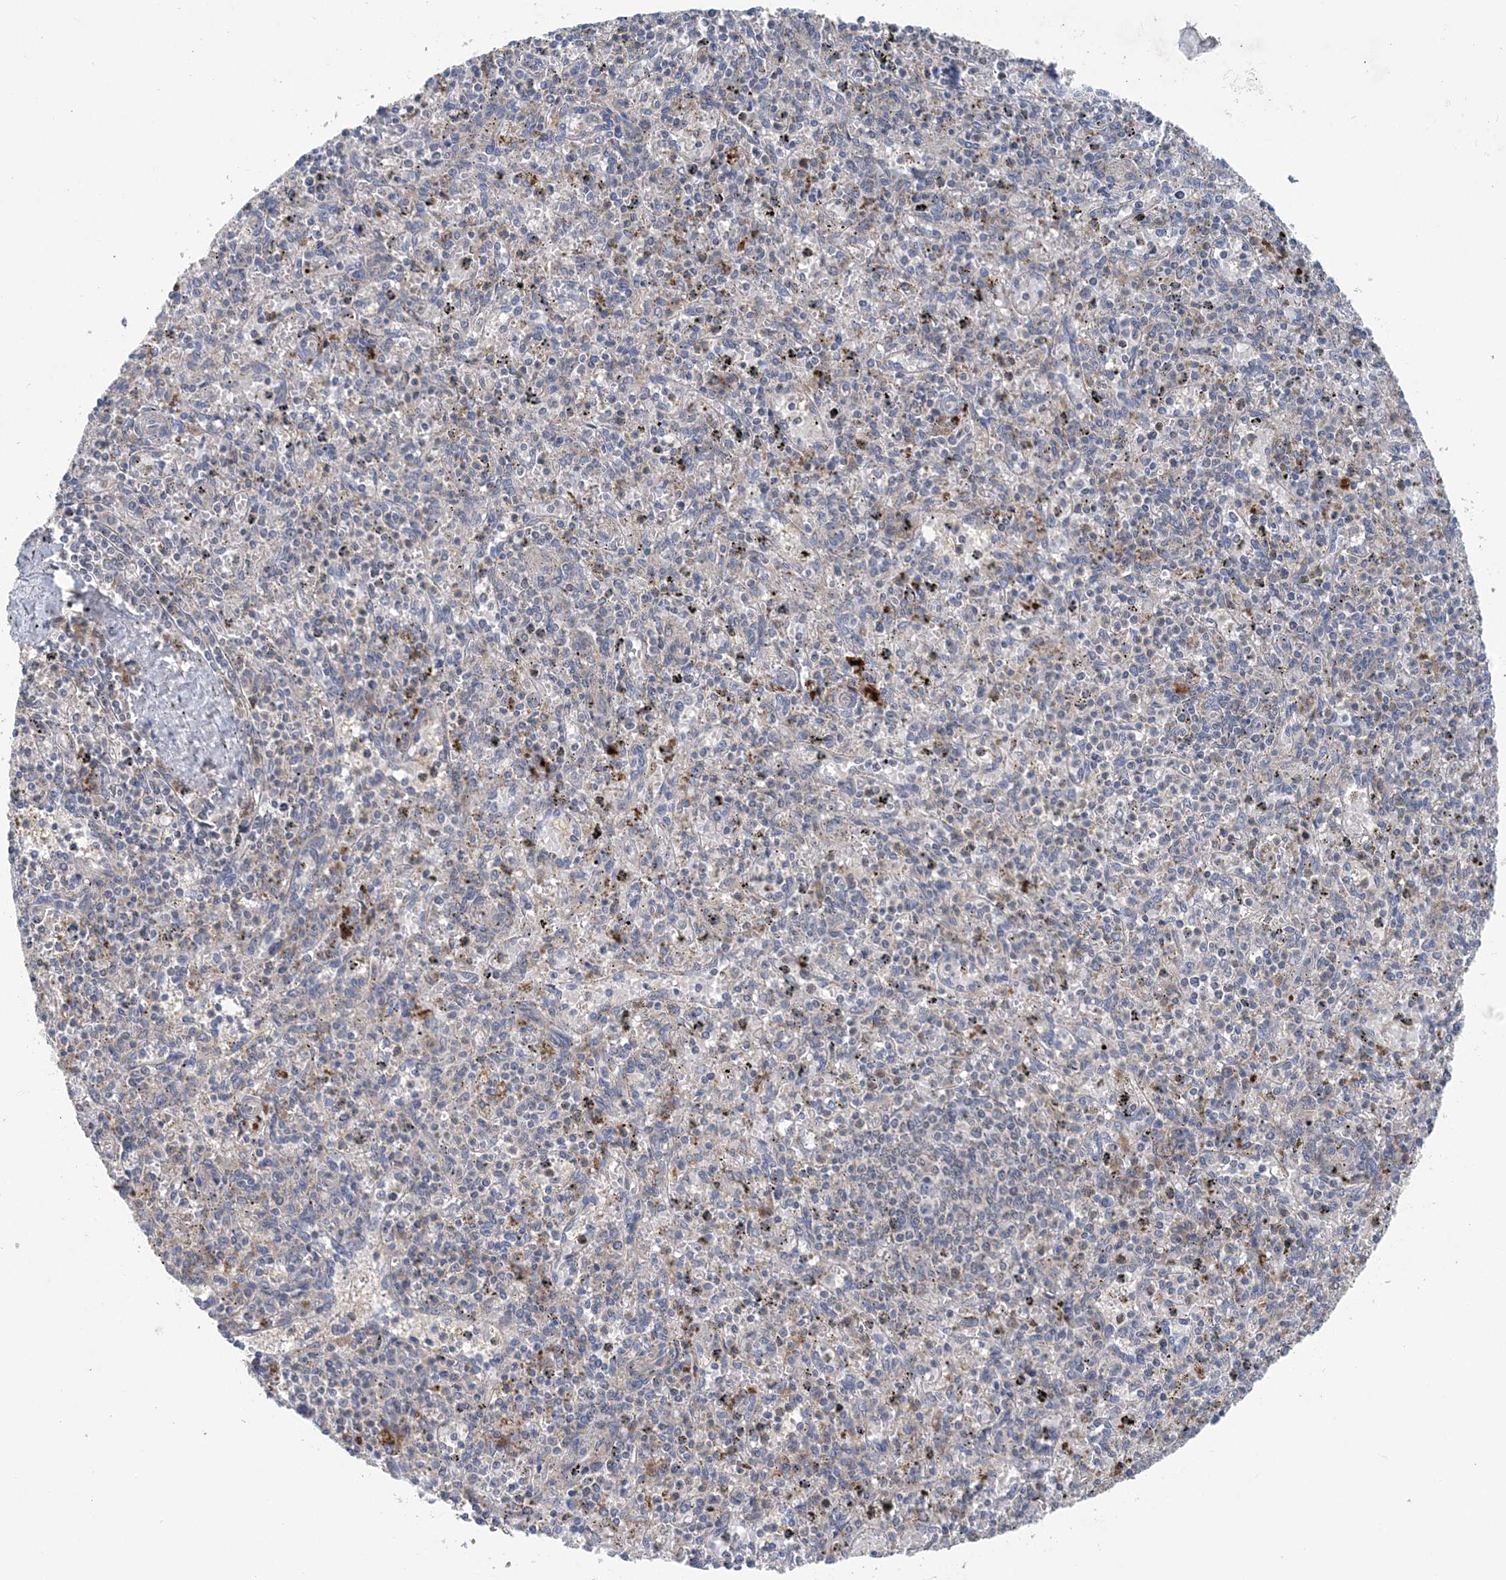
{"staining": {"intensity": "negative", "quantity": "none", "location": "none"}, "tissue": "spleen", "cell_type": "Cells in red pulp", "image_type": "normal", "snomed": [{"axis": "morphology", "description": "Normal tissue, NOS"}, {"axis": "topography", "description": "Spleen"}], "caption": "Immunohistochemical staining of benign spleen reveals no significant expression in cells in red pulp. The staining is performed using DAB brown chromogen with nuclei counter-stained in using hematoxylin.", "gene": "COPE", "patient": {"sex": "male", "age": 72}}